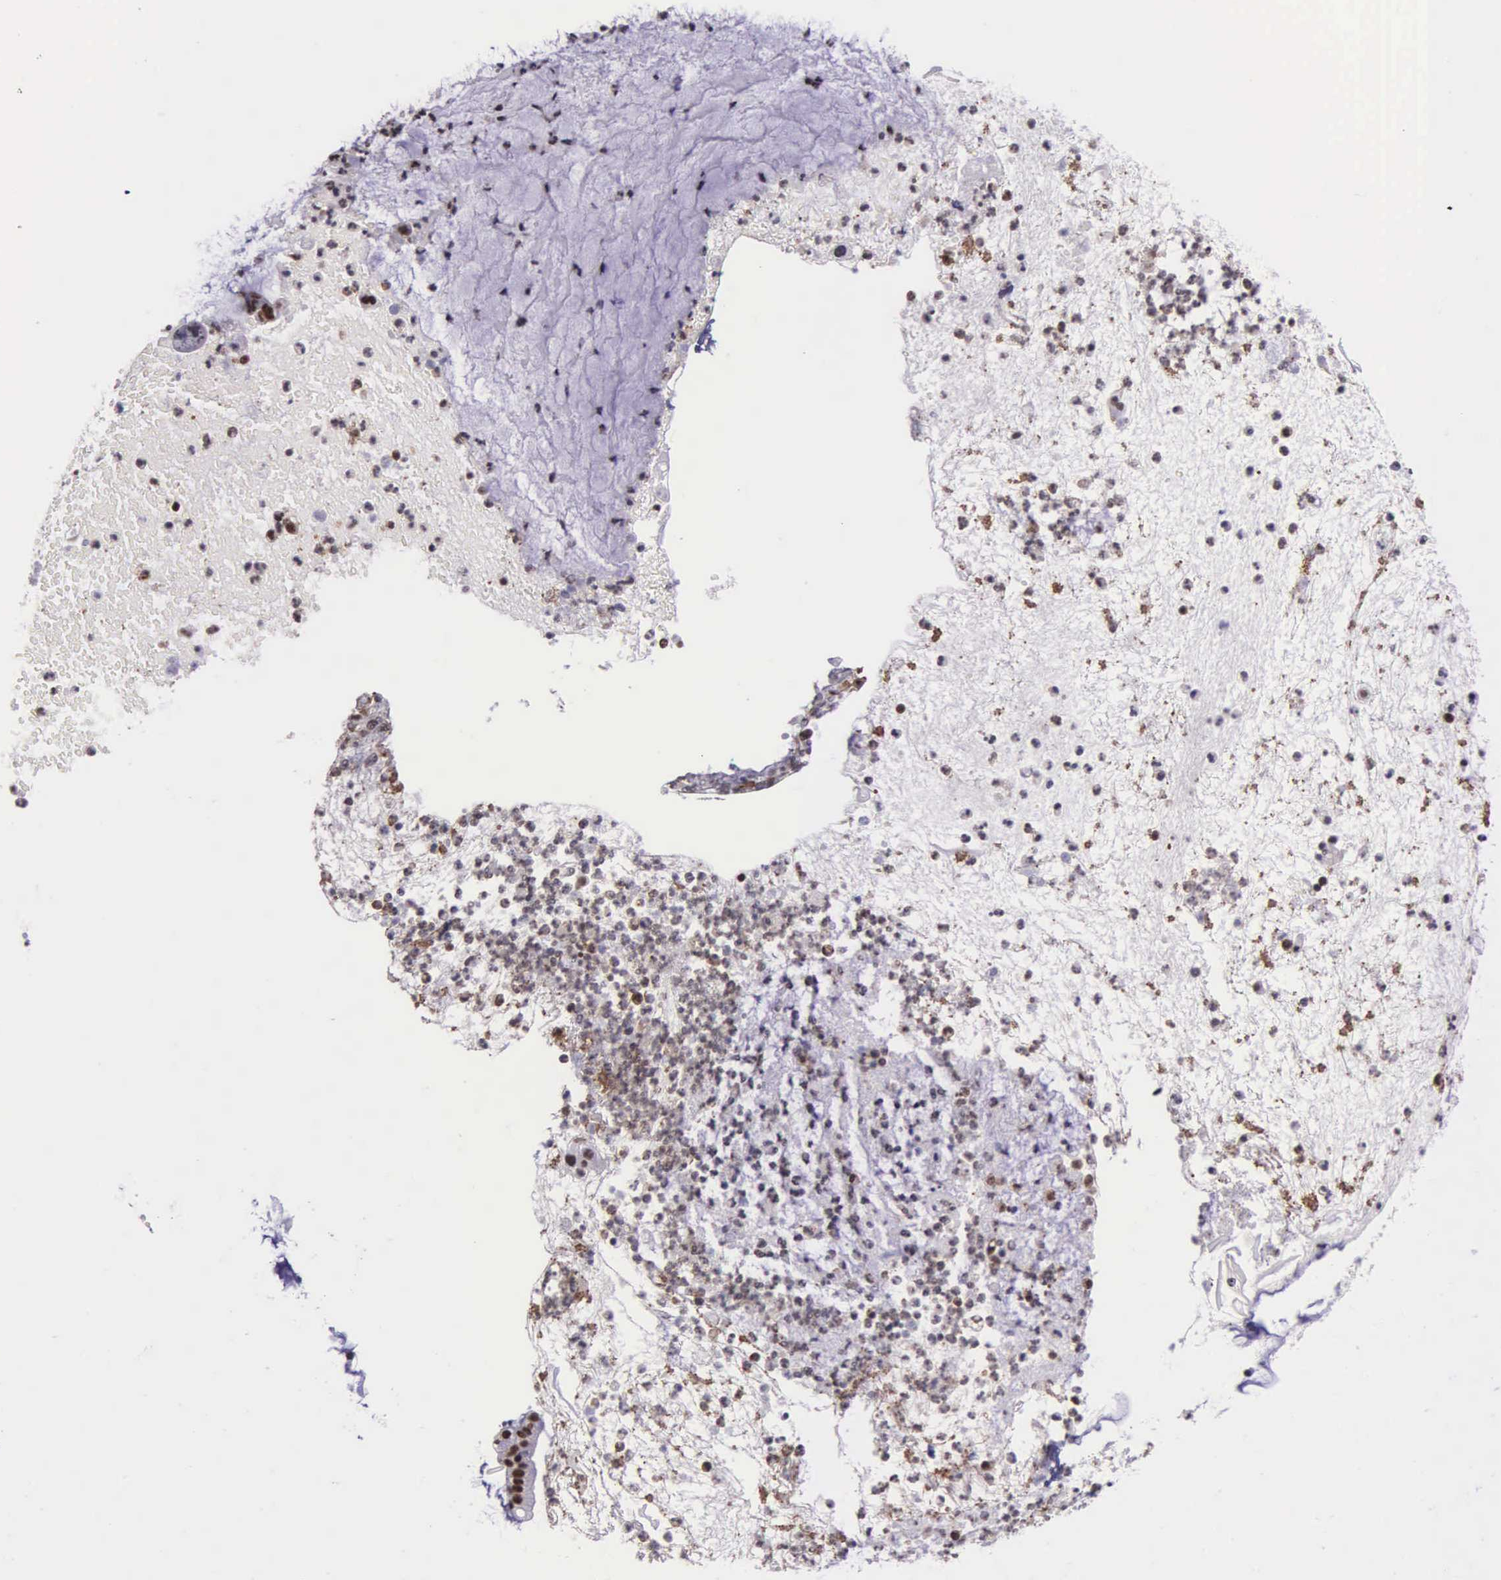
{"staining": {"intensity": "weak", "quantity": "<25%", "location": "nuclear"}, "tissue": "cervical cancer", "cell_type": "Tumor cells", "image_type": "cancer", "snomed": [{"axis": "morphology", "description": "Adenocarcinoma, NOS"}, {"axis": "topography", "description": "Cervix"}], "caption": "Cervical cancer (adenocarcinoma) stained for a protein using immunohistochemistry demonstrates no staining tumor cells.", "gene": "FAM47A", "patient": {"sex": "female", "age": 41}}